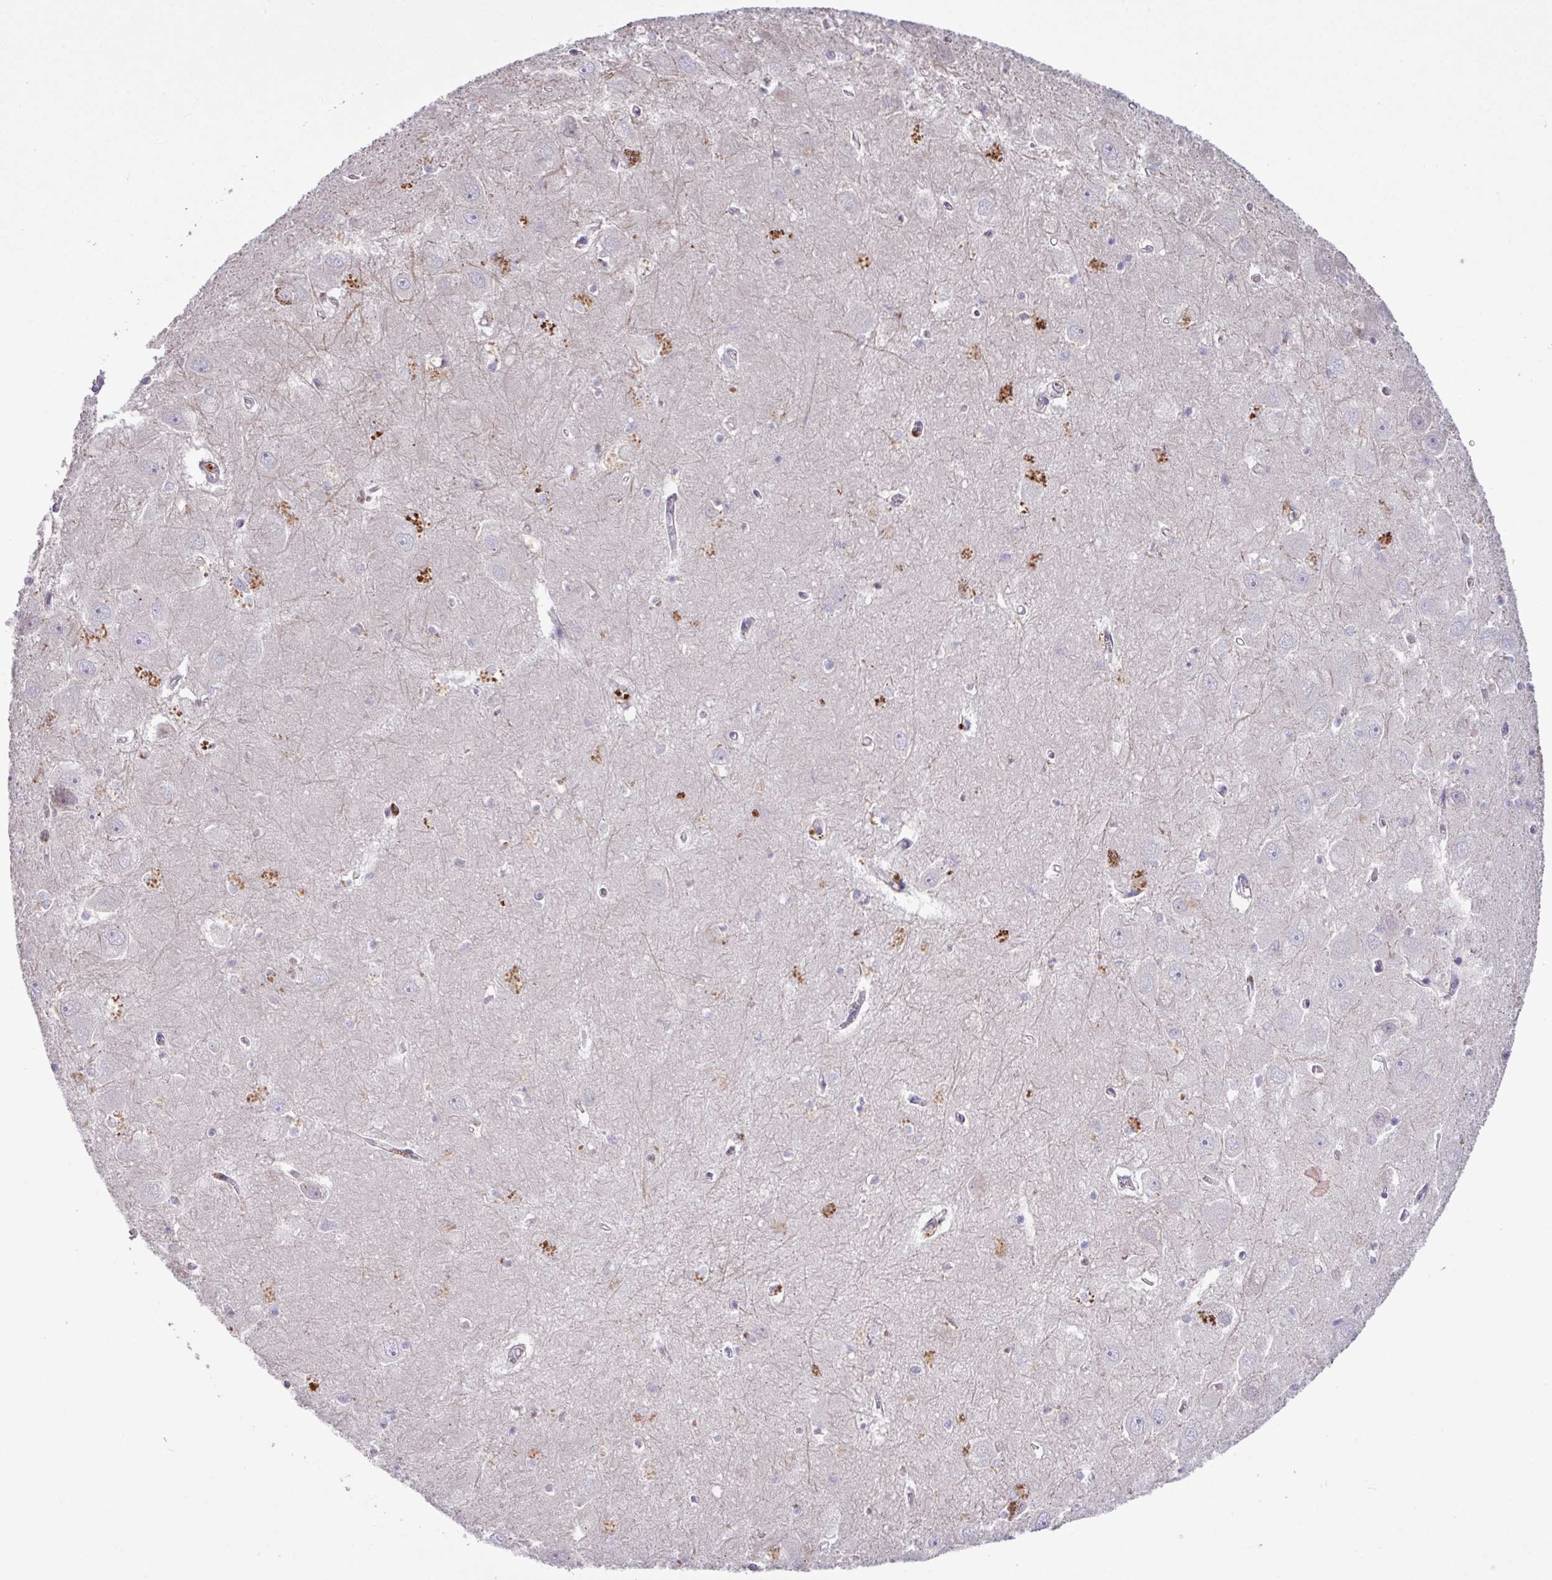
{"staining": {"intensity": "negative", "quantity": "none", "location": "none"}, "tissue": "hippocampus", "cell_type": "Glial cells", "image_type": "normal", "snomed": [{"axis": "morphology", "description": "Normal tissue, NOS"}, {"axis": "topography", "description": "Hippocampus"}], "caption": "High power microscopy micrograph of an immunohistochemistry (IHC) photomicrograph of unremarkable hippocampus, revealing no significant staining in glial cells. (DAB IHC with hematoxylin counter stain).", "gene": "SPINK8", "patient": {"sex": "female", "age": 64}}